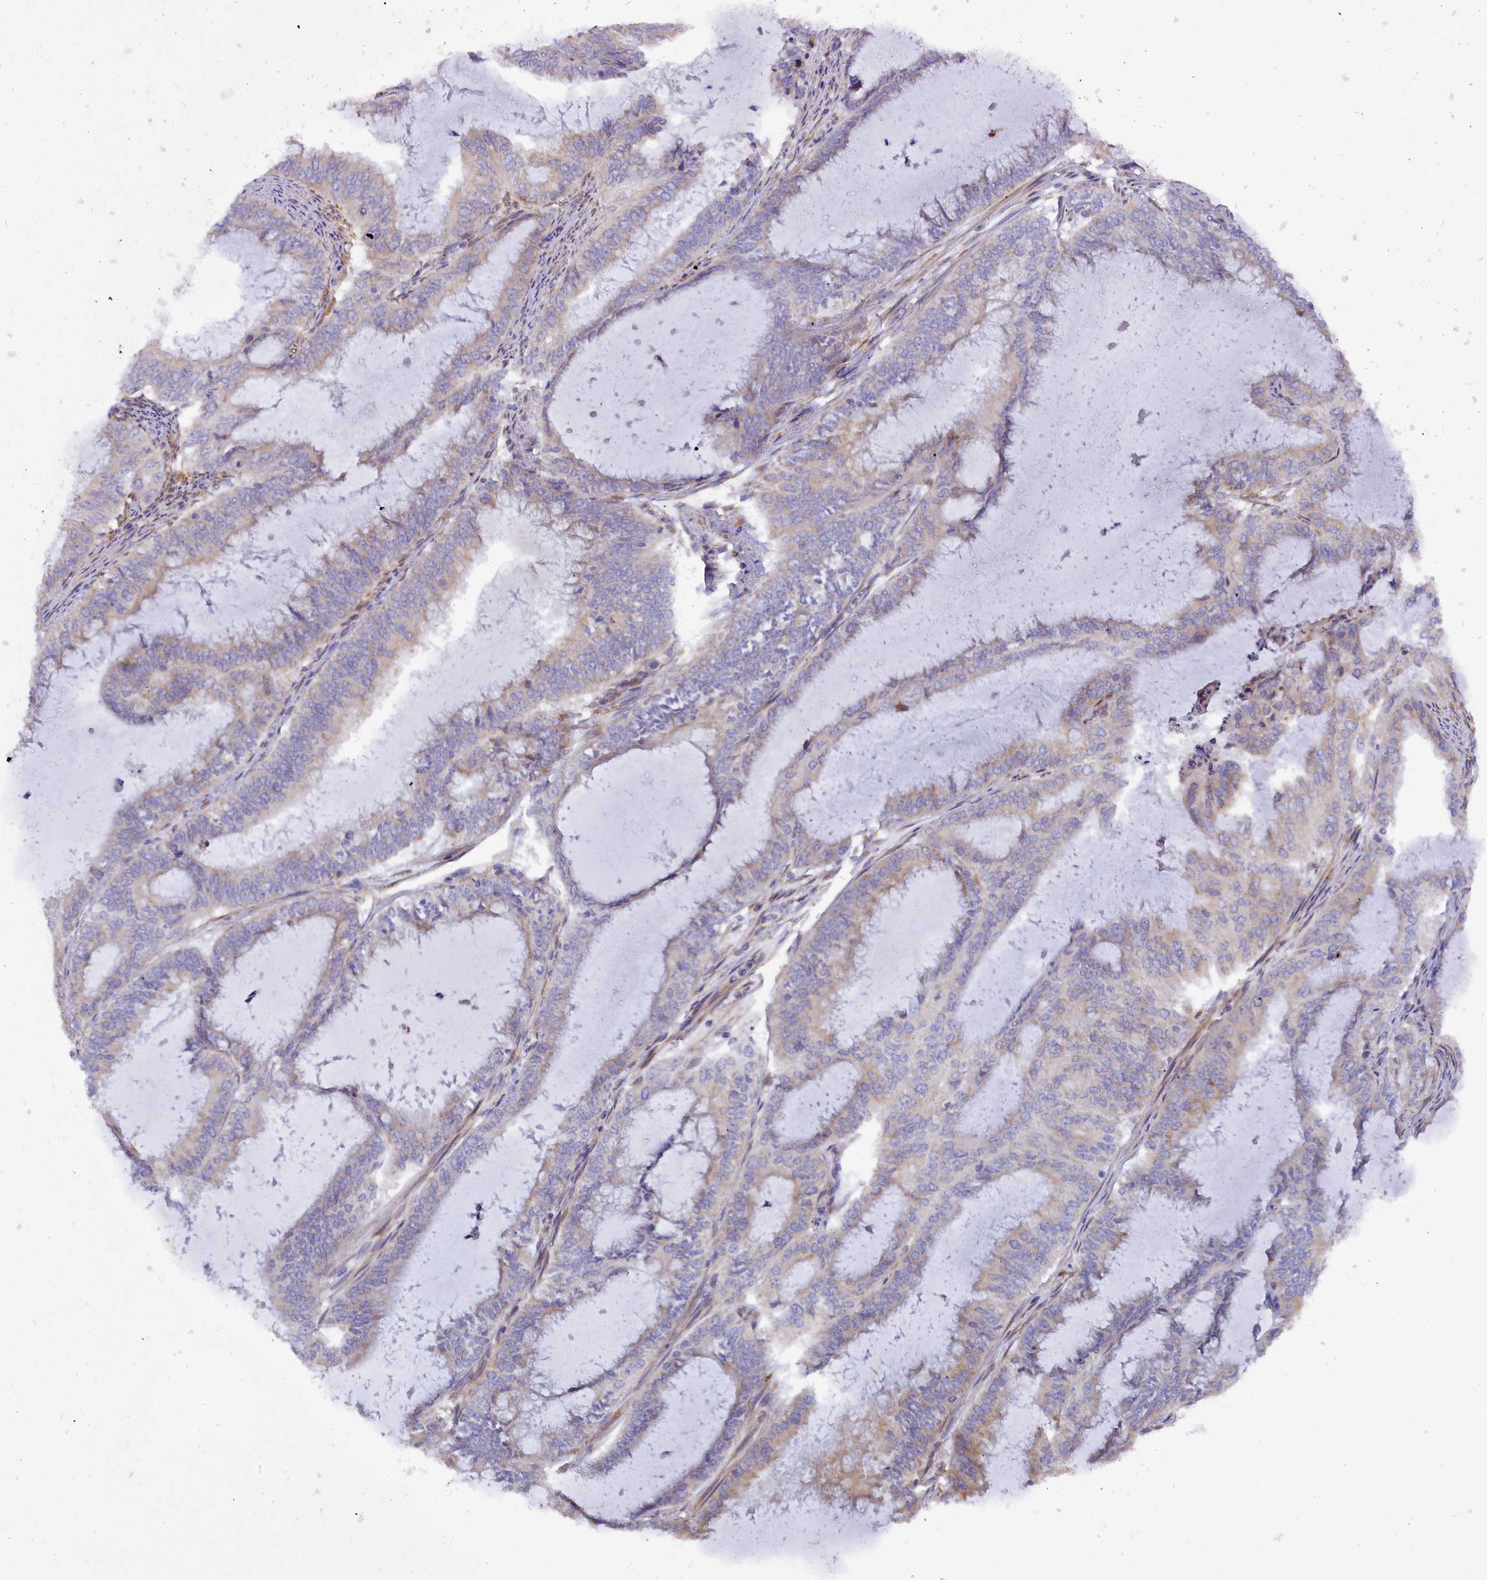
{"staining": {"intensity": "weak", "quantity": "25%-75%", "location": "cytoplasmic/membranous"}, "tissue": "endometrial cancer", "cell_type": "Tumor cells", "image_type": "cancer", "snomed": [{"axis": "morphology", "description": "Adenocarcinoma, NOS"}, {"axis": "topography", "description": "Endometrium"}], "caption": "This is a micrograph of IHC staining of adenocarcinoma (endometrial), which shows weak positivity in the cytoplasmic/membranous of tumor cells.", "gene": "POGLUT3", "patient": {"sex": "female", "age": 51}}